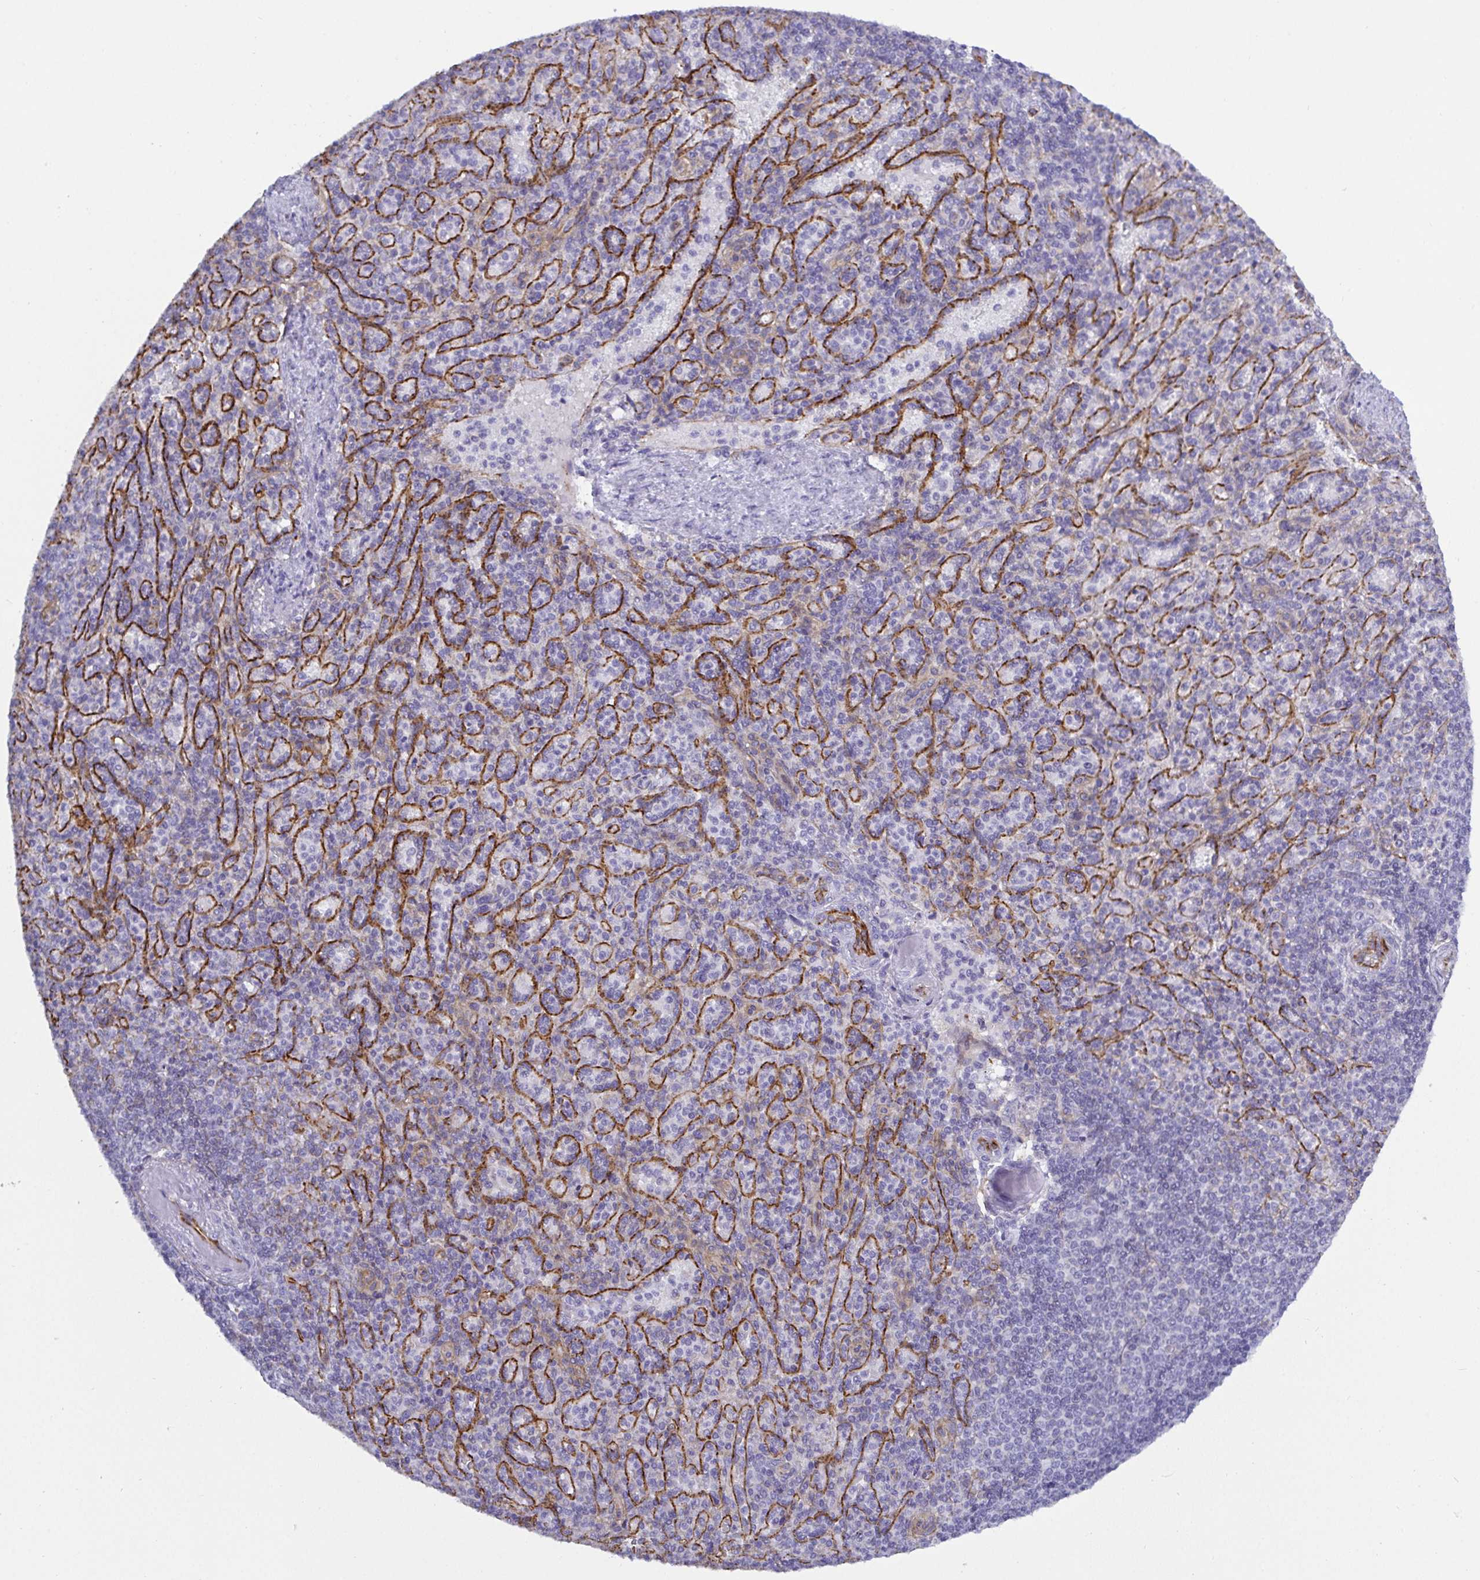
{"staining": {"intensity": "negative", "quantity": "none", "location": "none"}, "tissue": "spleen", "cell_type": "Cells in red pulp", "image_type": "normal", "snomed": [{"axis": "morphology", "description": "Normal tissue, NOS"}, {"axis": "topography", "description": "Spleen"}], "caption": "A micrograph of human spleen is negative for staining in cells in red pulp. (DAB (3,3'-diaminobenzidine) IHC with hematoxylin counter stain).", "gene": "LIMA1", "patient": {"sex": "female", "age": 74}}